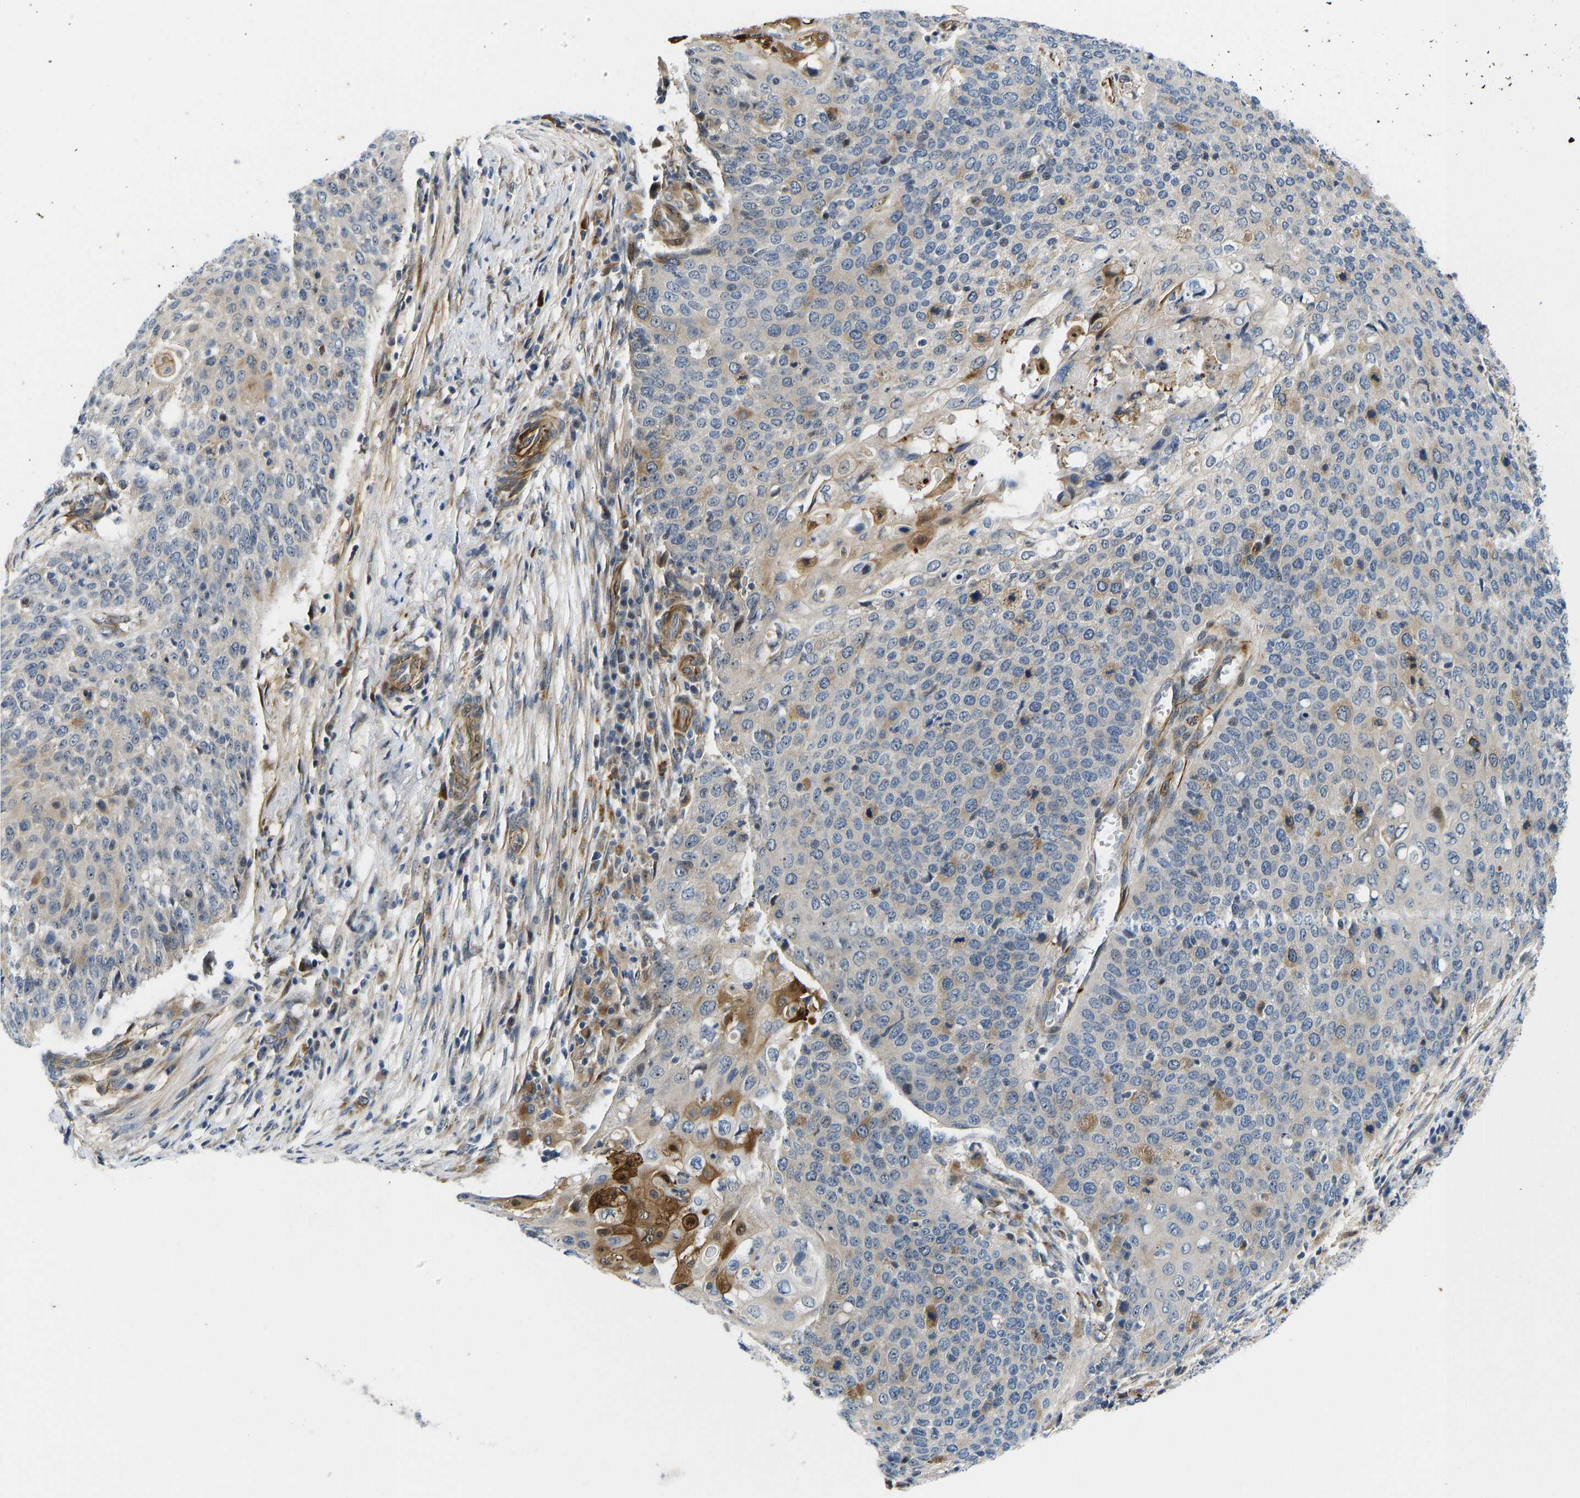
{"staining": {"intensity": "moderate", "quantity": "<25%", "location": "cytoplasmic/membranous,nuclear"}, "tissue": "cervical cancer", "cell_type": "Tumor cells", "image_type": "cancer", "snomed": [{"axis": "morphology", "description": "Squamous cell carcinoma, NOS"}, {"axis": "topography", "description": "Cervix"}], "caption": "Human cervical cancer (squamous cell carcinoma) stained for a protein (brown) displays moderate cytoplasmic/membranous and nuclear positive staining in approximately <25% of tumor cells.", "gene": "RESF1", "patient": {"sex": "female", "age": 39}}